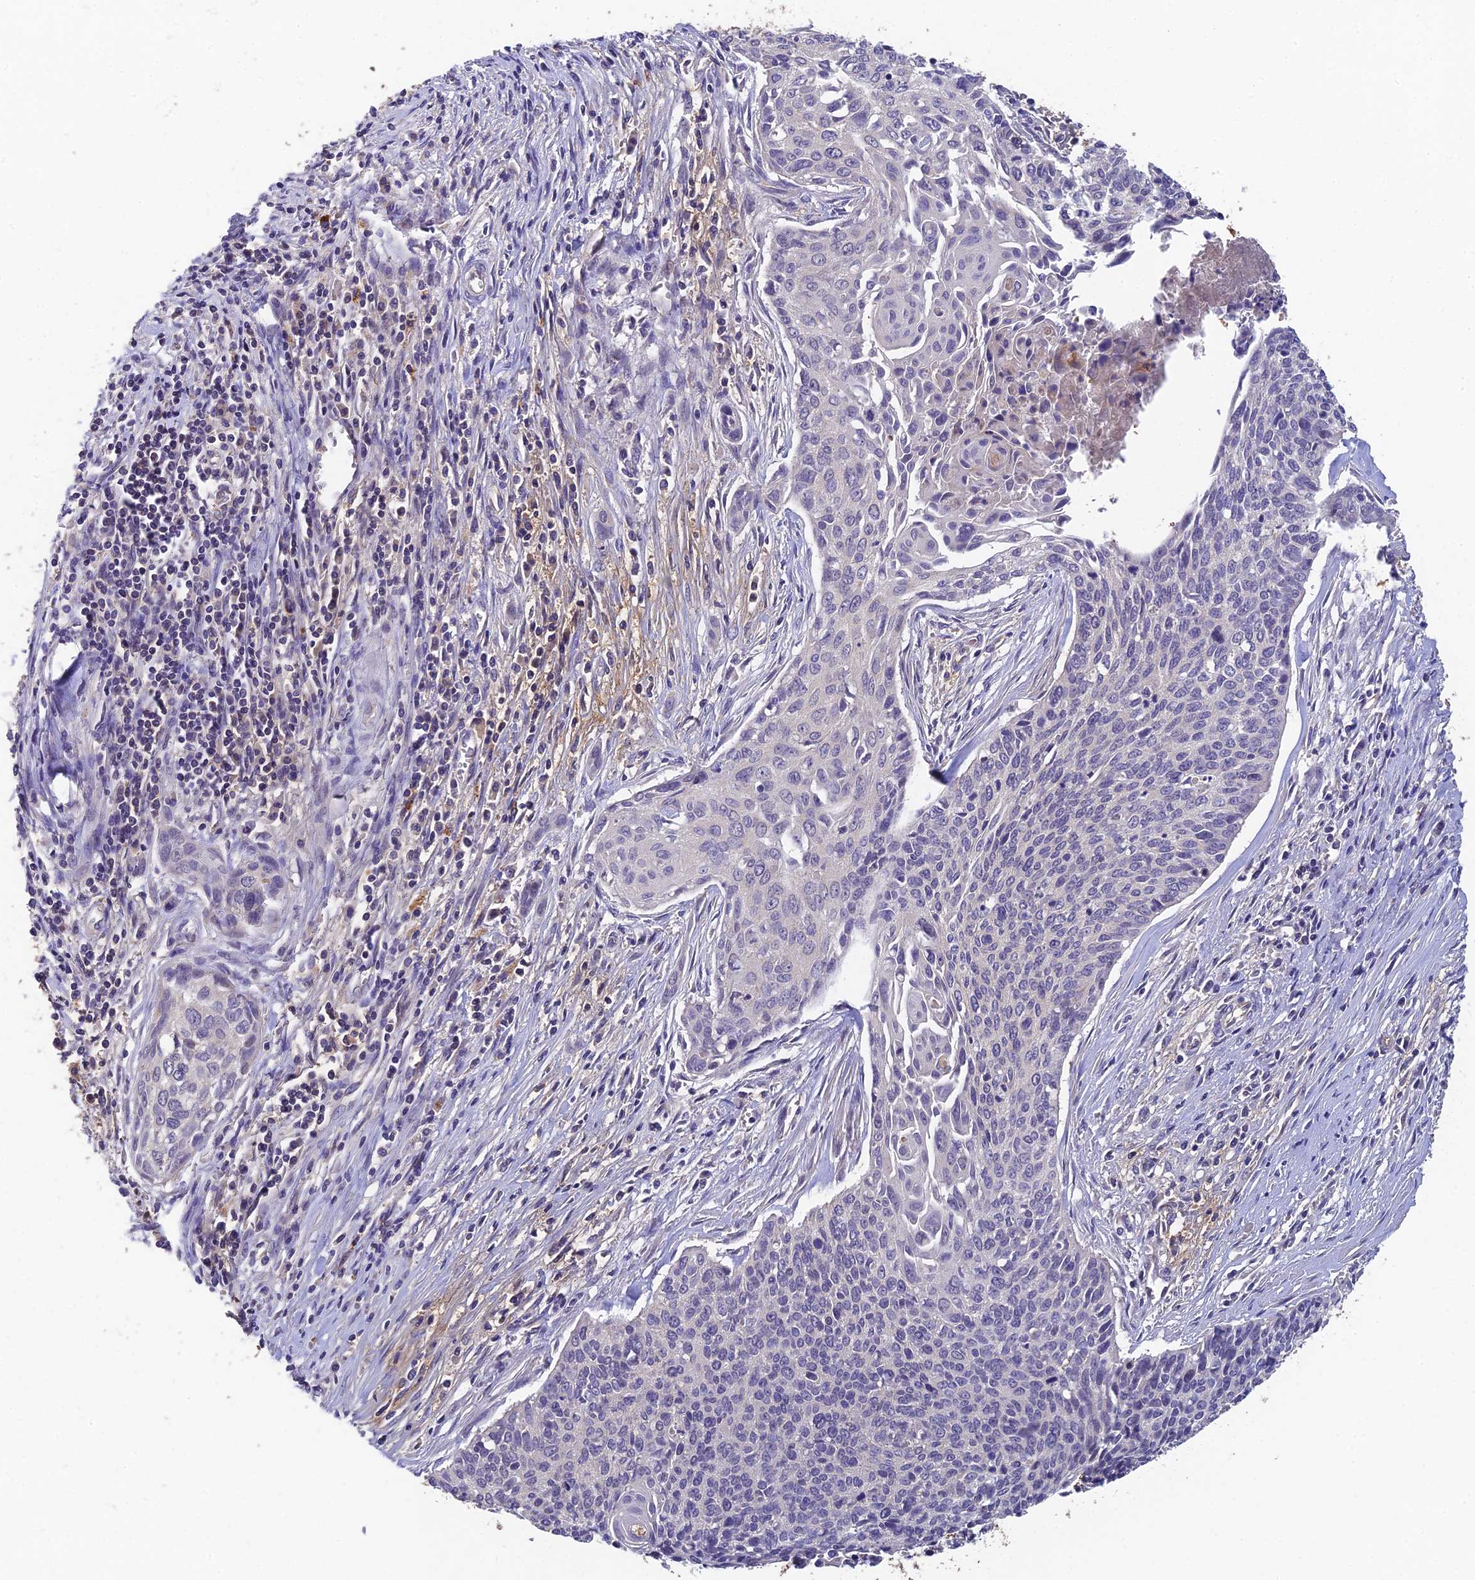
{"staining": {"intensity": "negative", "quantity": "none", "location": "none"}, "tissue": "cervical cancer", "cell_type": "Tumor cells", "image_type": "cancer", "snomed": [{"axis": "morphology", "description": "Squamous cell carcinoma, NOS"}, {"axis": "topography", "description": "Cervix"}], "caption": "Human cervical cancer stained for a protein using IHC exhibits no positivity in tumor cells.", "gene": "ADAMTS13", "patient": {"sex": "female", "age": 55}}